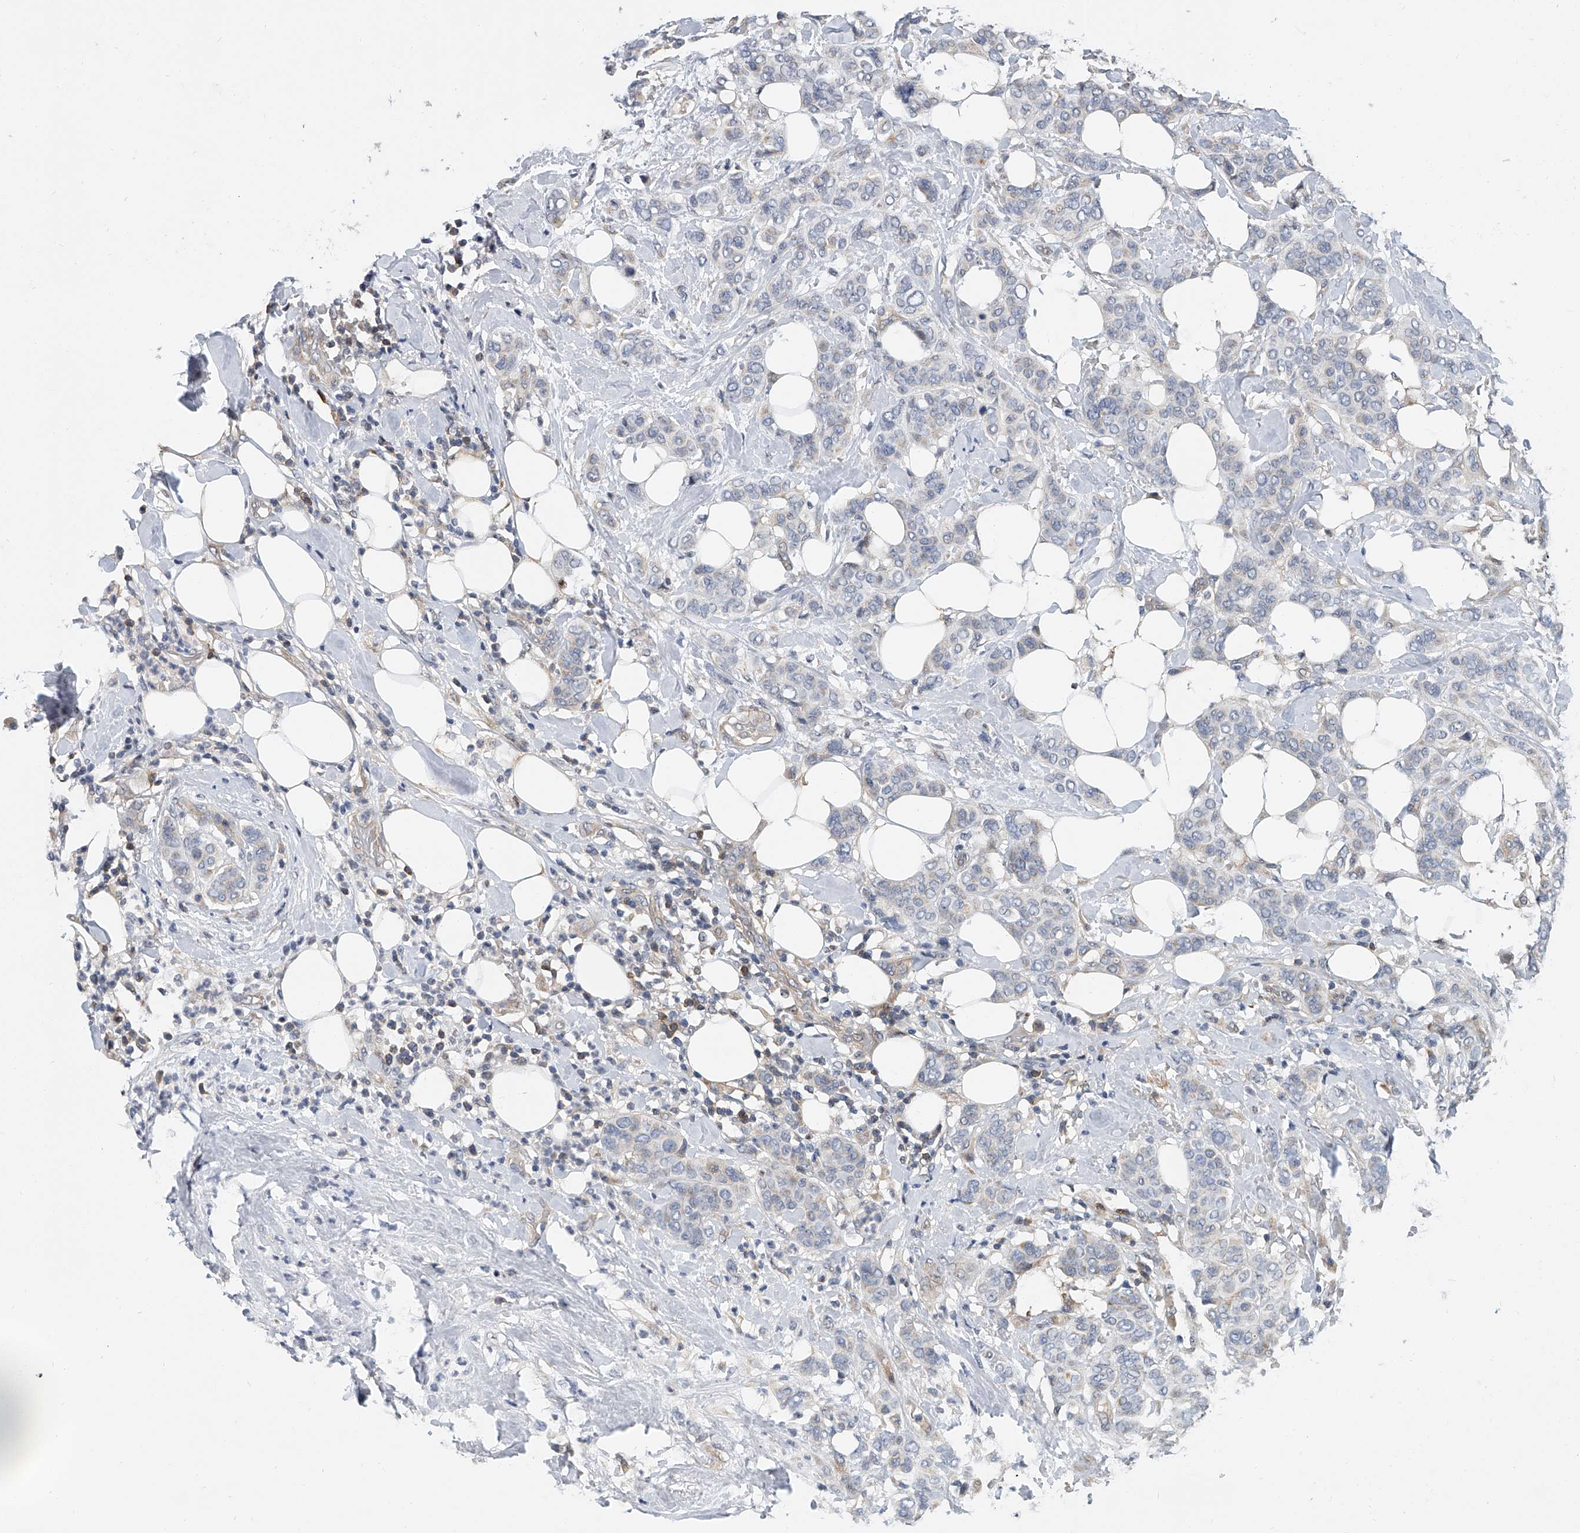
{"staining": {"intensity": "weak", "quantity": "<25%", "location": "cytoplasmic/membranous"}, "tissue": "breast cancer", "cell_type": "Tumor cells", "image_type": "cancer", "snomed": [{"axis": "morphology", "description": "Lobular carcinoma"}, {"axis": "topography", "description": "Breast"}], "caption": "The immunohistochemistry photomicrograph has no significant expression in tumor cells of breast lobular carcinoma tissue.", "gene": "CD200", "patient": {"sex": "female", "age": 51}}